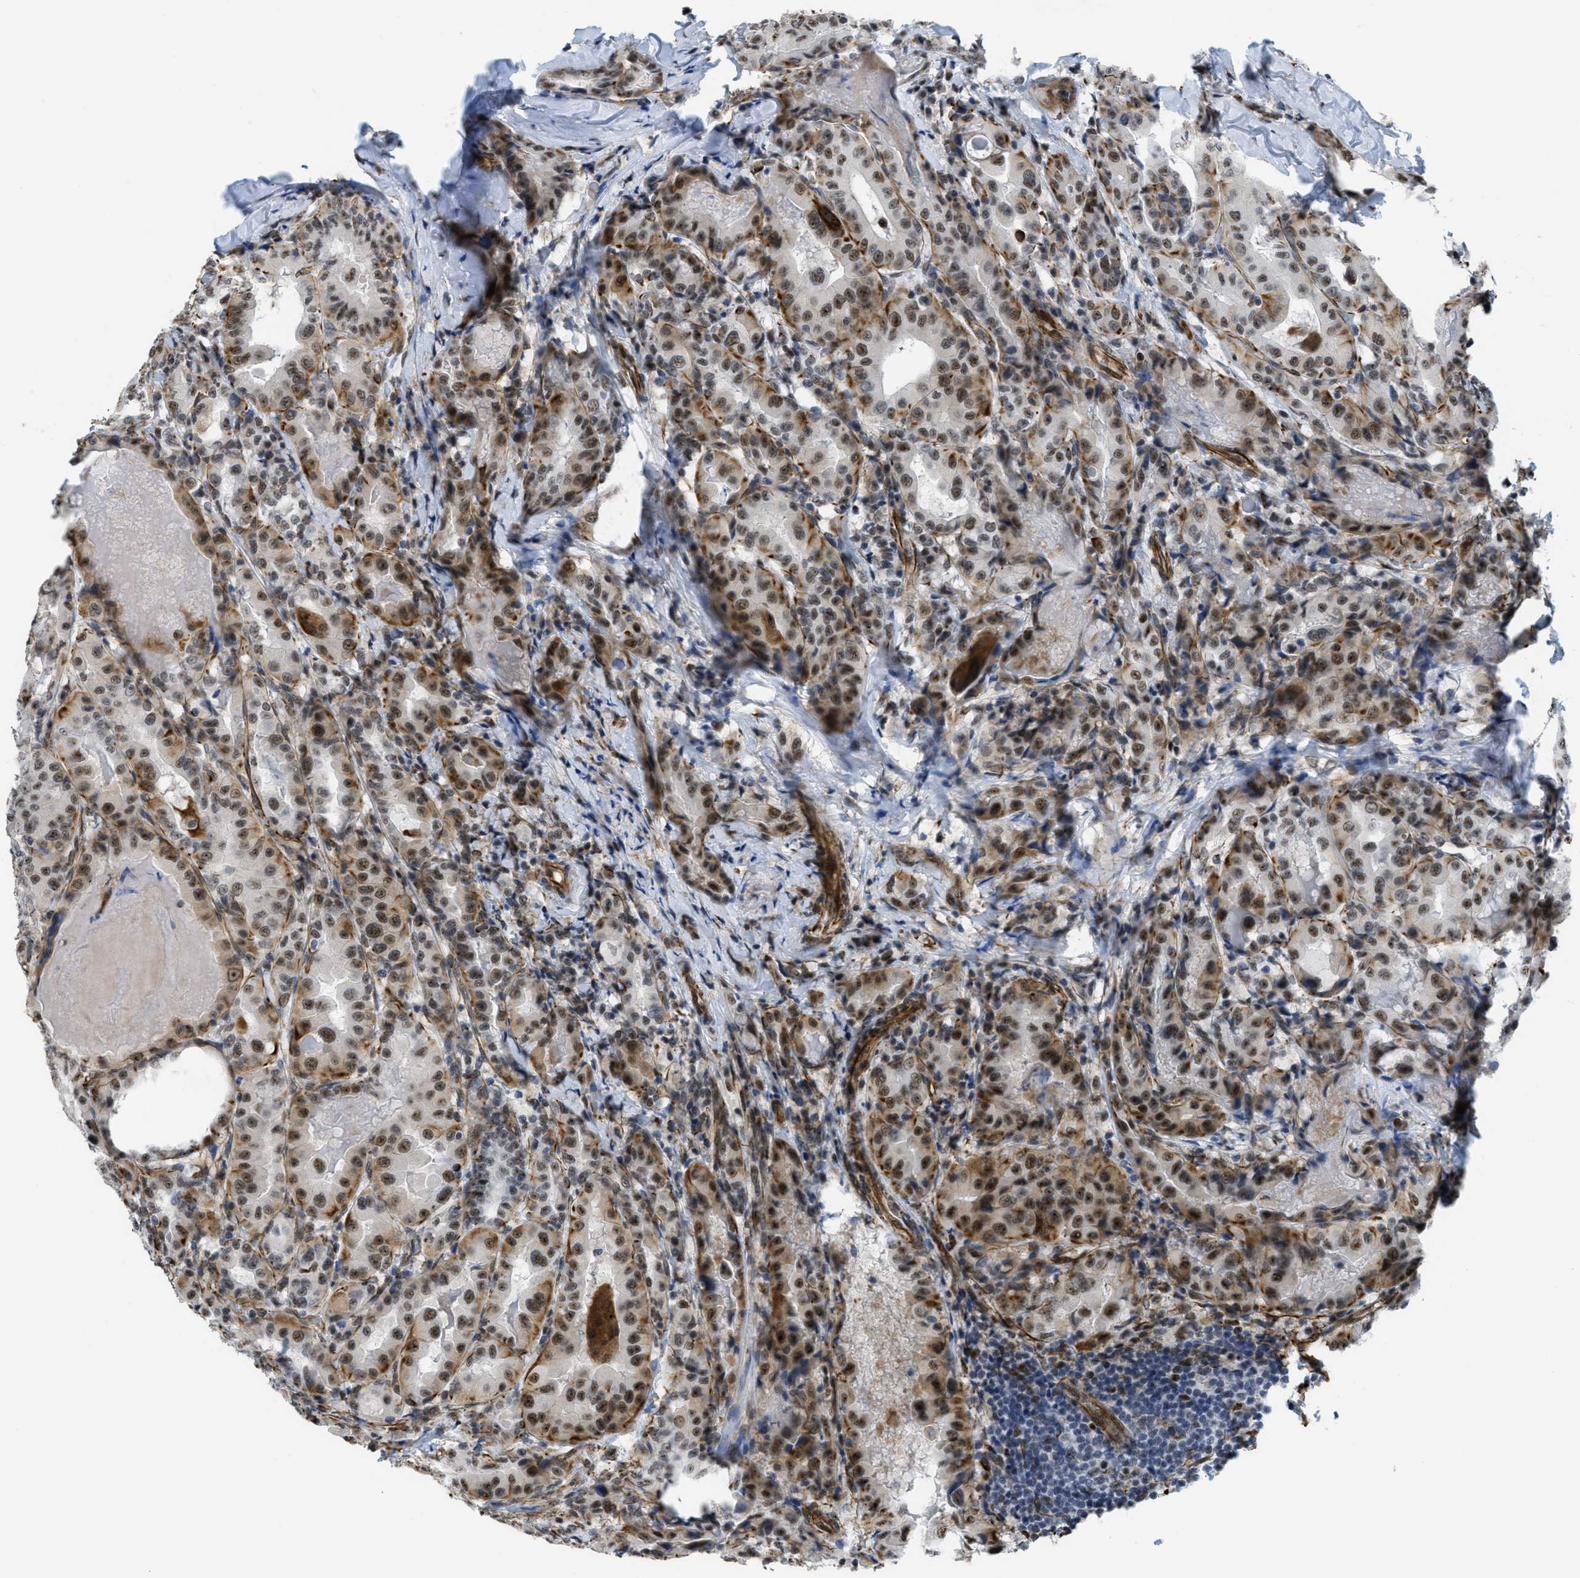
{"staining": {"intensity": "moderate", "quantity": ">75%", "location": "cytoplasmic/membranous,nuclear"}, "tissue": "thyroid cancer", "cell_type": "Tumor cells", "image_type": "cancer", "snomed": [{"axis": "morphology", "description": "Papillary adenocarcinoma, NOS"}, {"axis": "topography", "description": "Thyroid gland"}], "caption": "Protein staining exhibits moderate cytoplasmic/membranous and nuclear expression in approximately >75% of tumor cells in thyroid cancer. The staining was performed using DAB (3,3'-diaminobenzidine), with brown indicating positive protein expression. Nuclei are stained blue with hematoxylin.", "gene": "LRRC8B", "patient": {"sex": "female", "age": 42}}